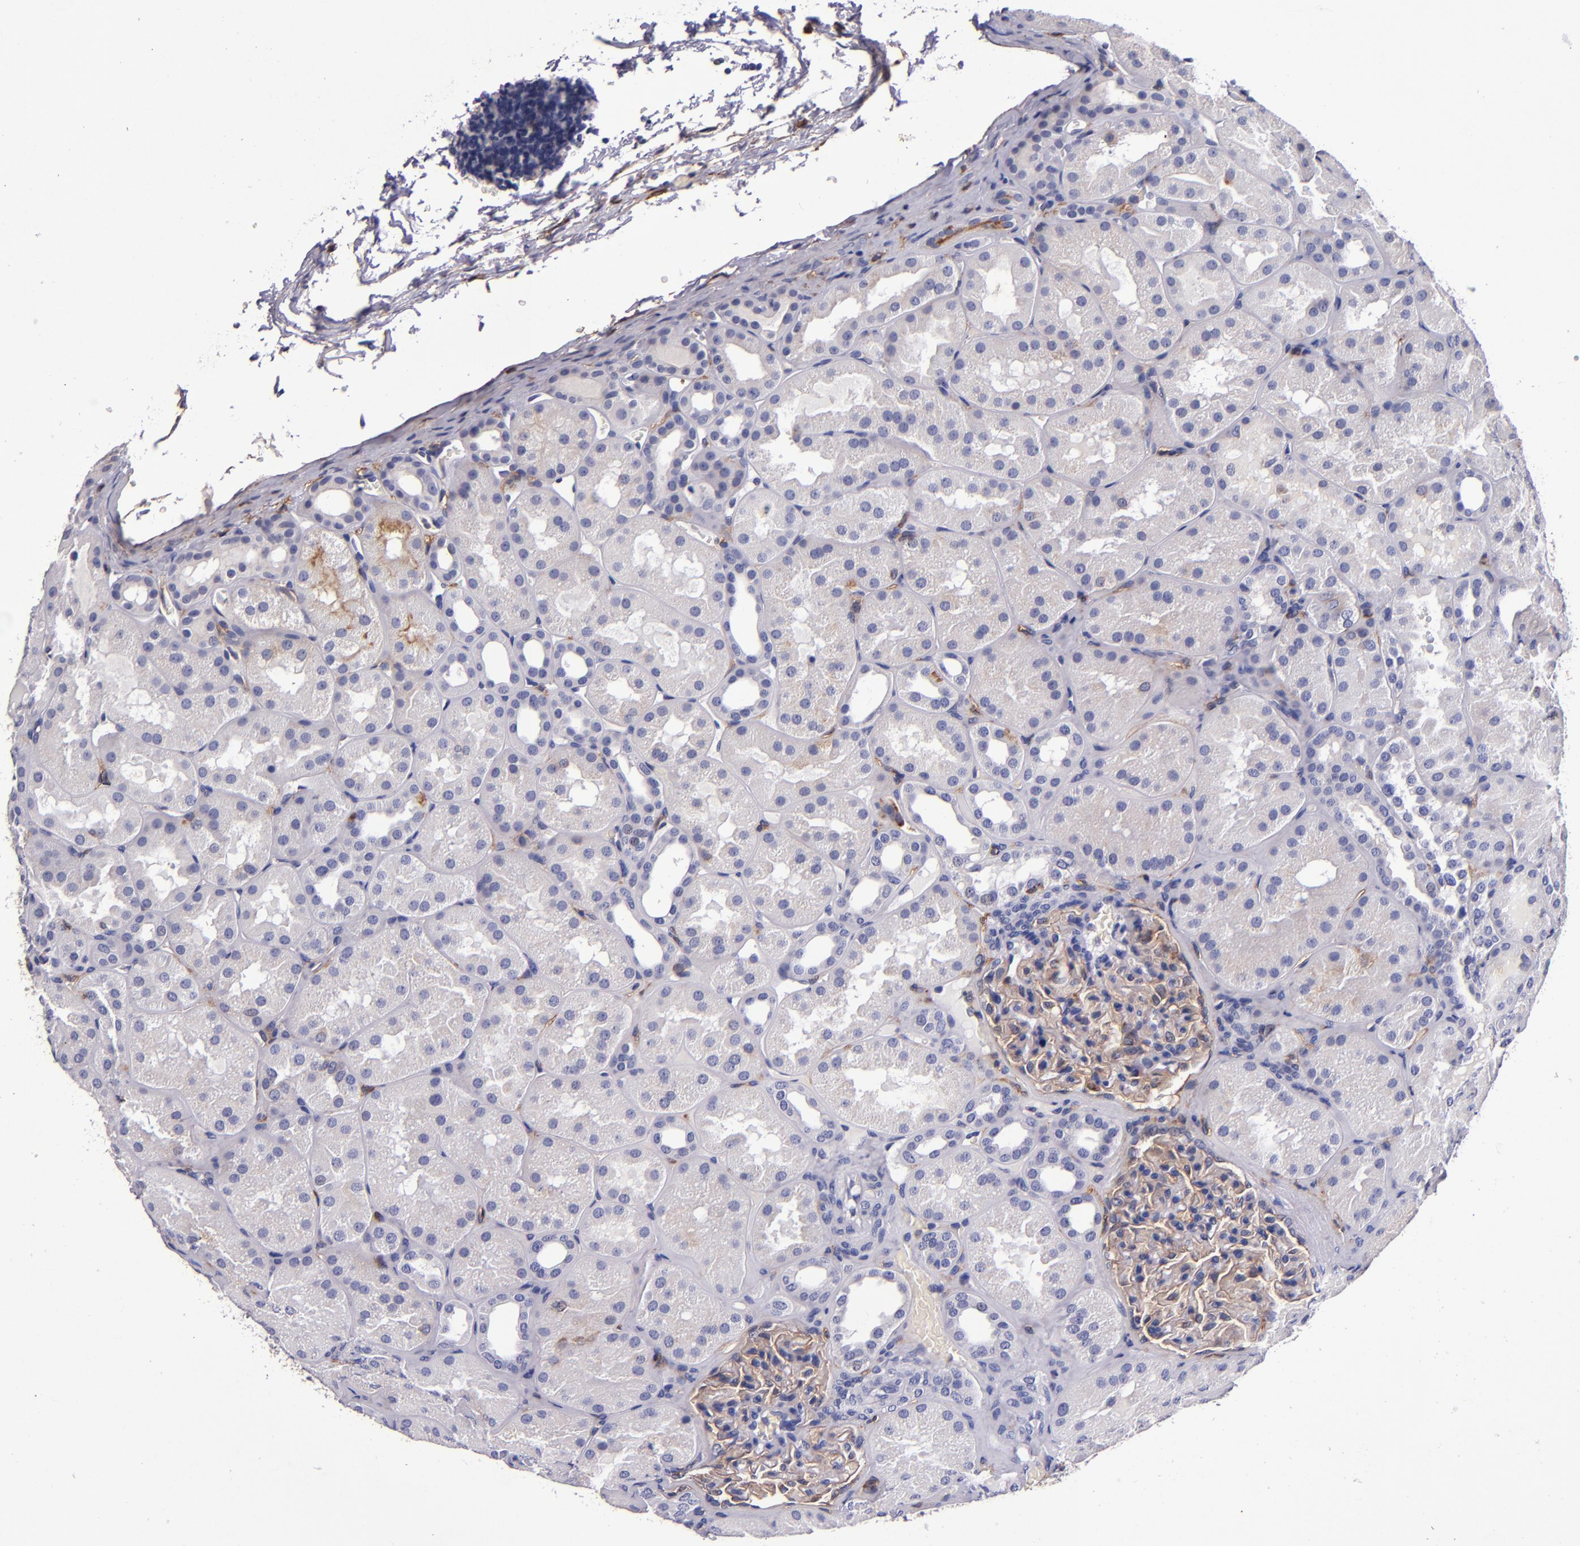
{"staining": {"intensity": "weak", "quantity": ">75%", "location": "cytoplasmic/membranous"}, "tissue": "kidney", "cell_type": "Cells in glomeruli", "image_type": "normal", "snomed": [{"axis": "morphology", "description": "Normal tissue, NOS"}, {"axis": "topography", "description": "Kidney"}], "caption": "Kidney stained with DAB (3,3'-diaminobenzidine) IHC displays low levels of weak cytoplasmic/membranous expression in approximately >75% of cells in glomeruli.", "gene": "SIRPA", "patient": {"sex": "male", "age": 28}}